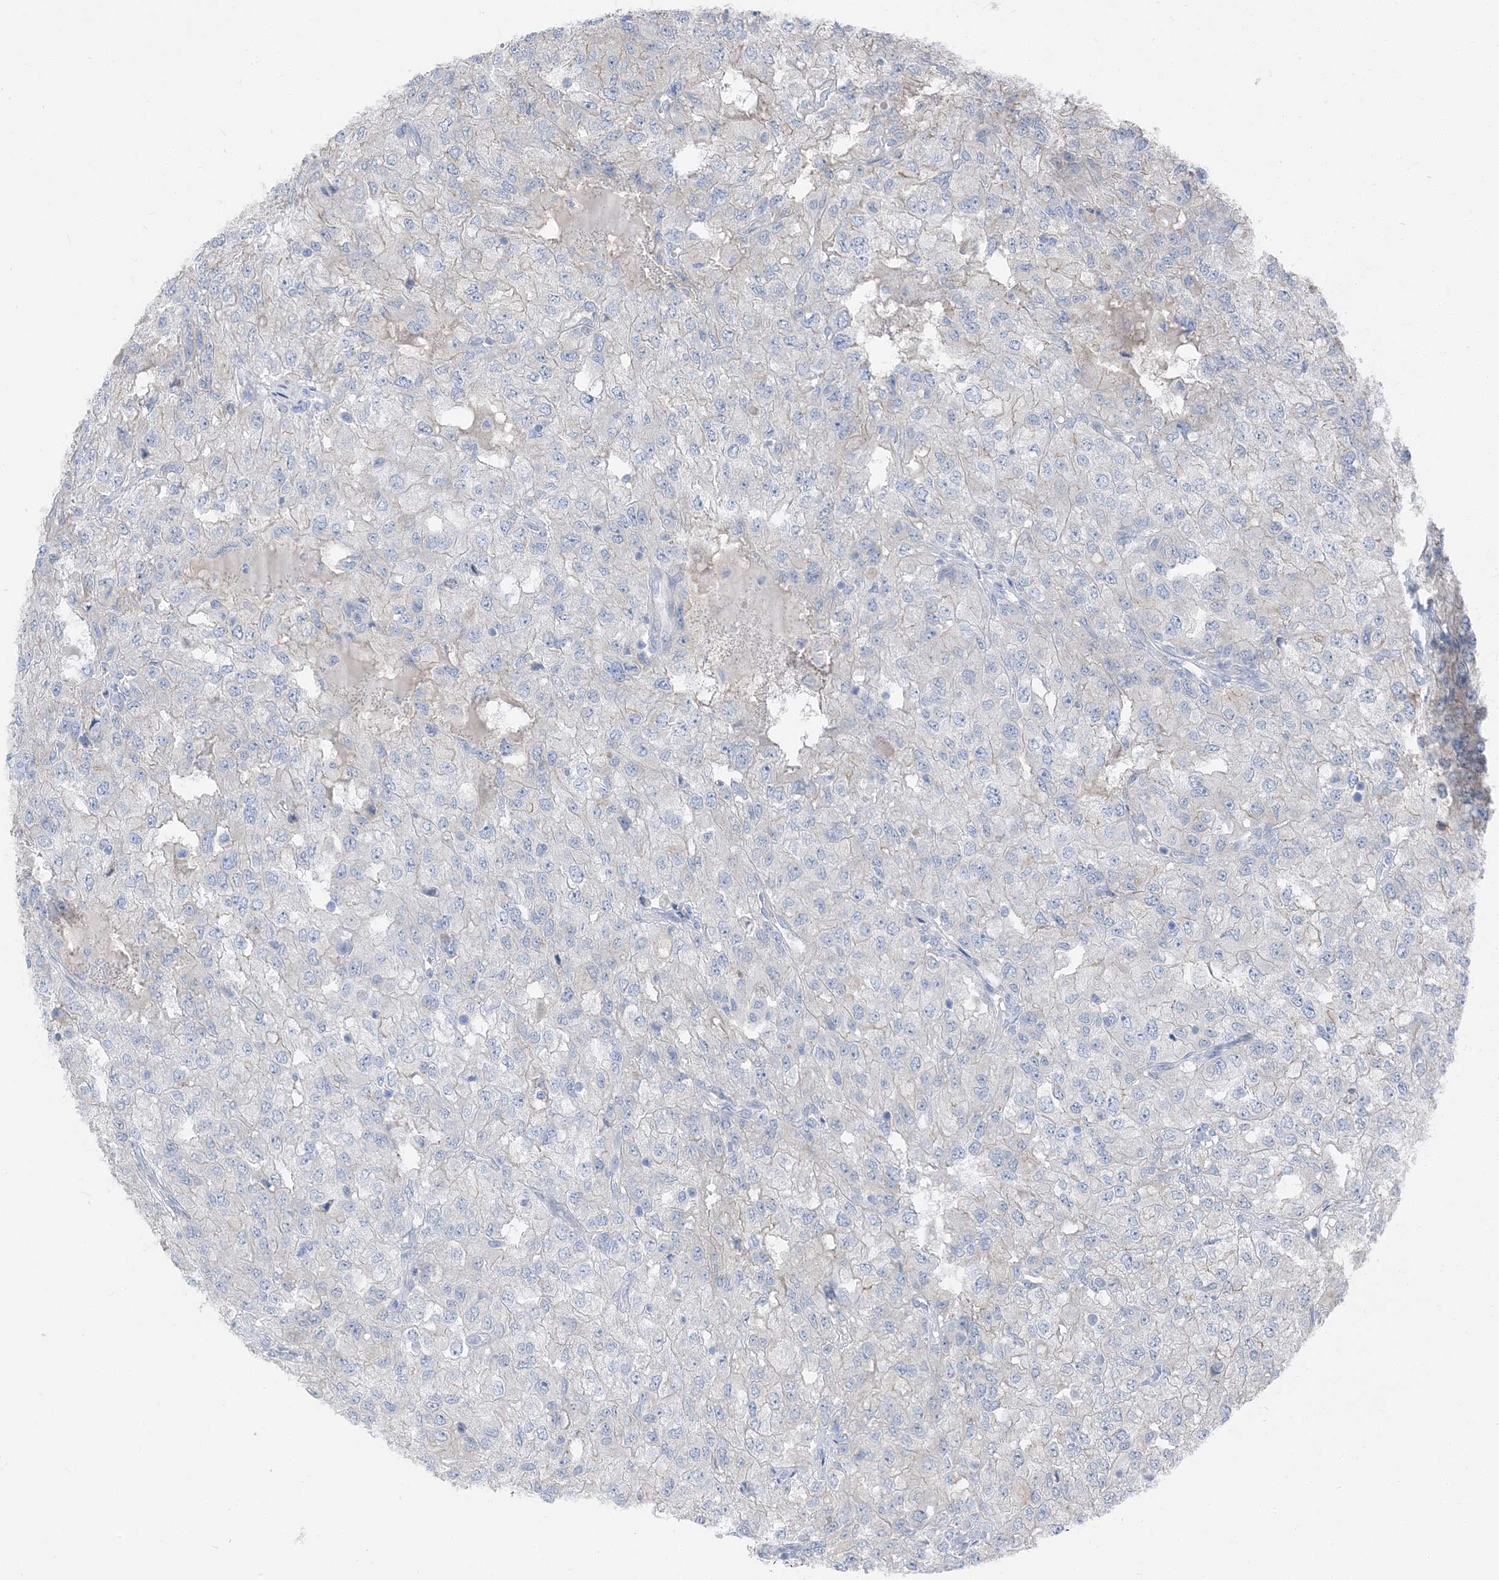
{"staining": {"intensity": "negative", "quantity": "none", "location": "none"}, "tissue": "renal cancer", "cell_type": "Tumor cells", "image_type": "cancer", "snomed": [{"axis": "morphology", "description": "Adenocarcinoma, NOS"}, {"axis": "topography", "description": "Kidney"}], "caption": "DAB immunohistochemical staining of human renal adenocarcinoma demonstrates no significant expression in tumor cells. (Stains: DAB IHC with hematoxylin counter stain, Microscopy: brightfield microscopy at high magnification).", "gene": "NCOA7", "patient": {"sex": "female", "age": 54}}